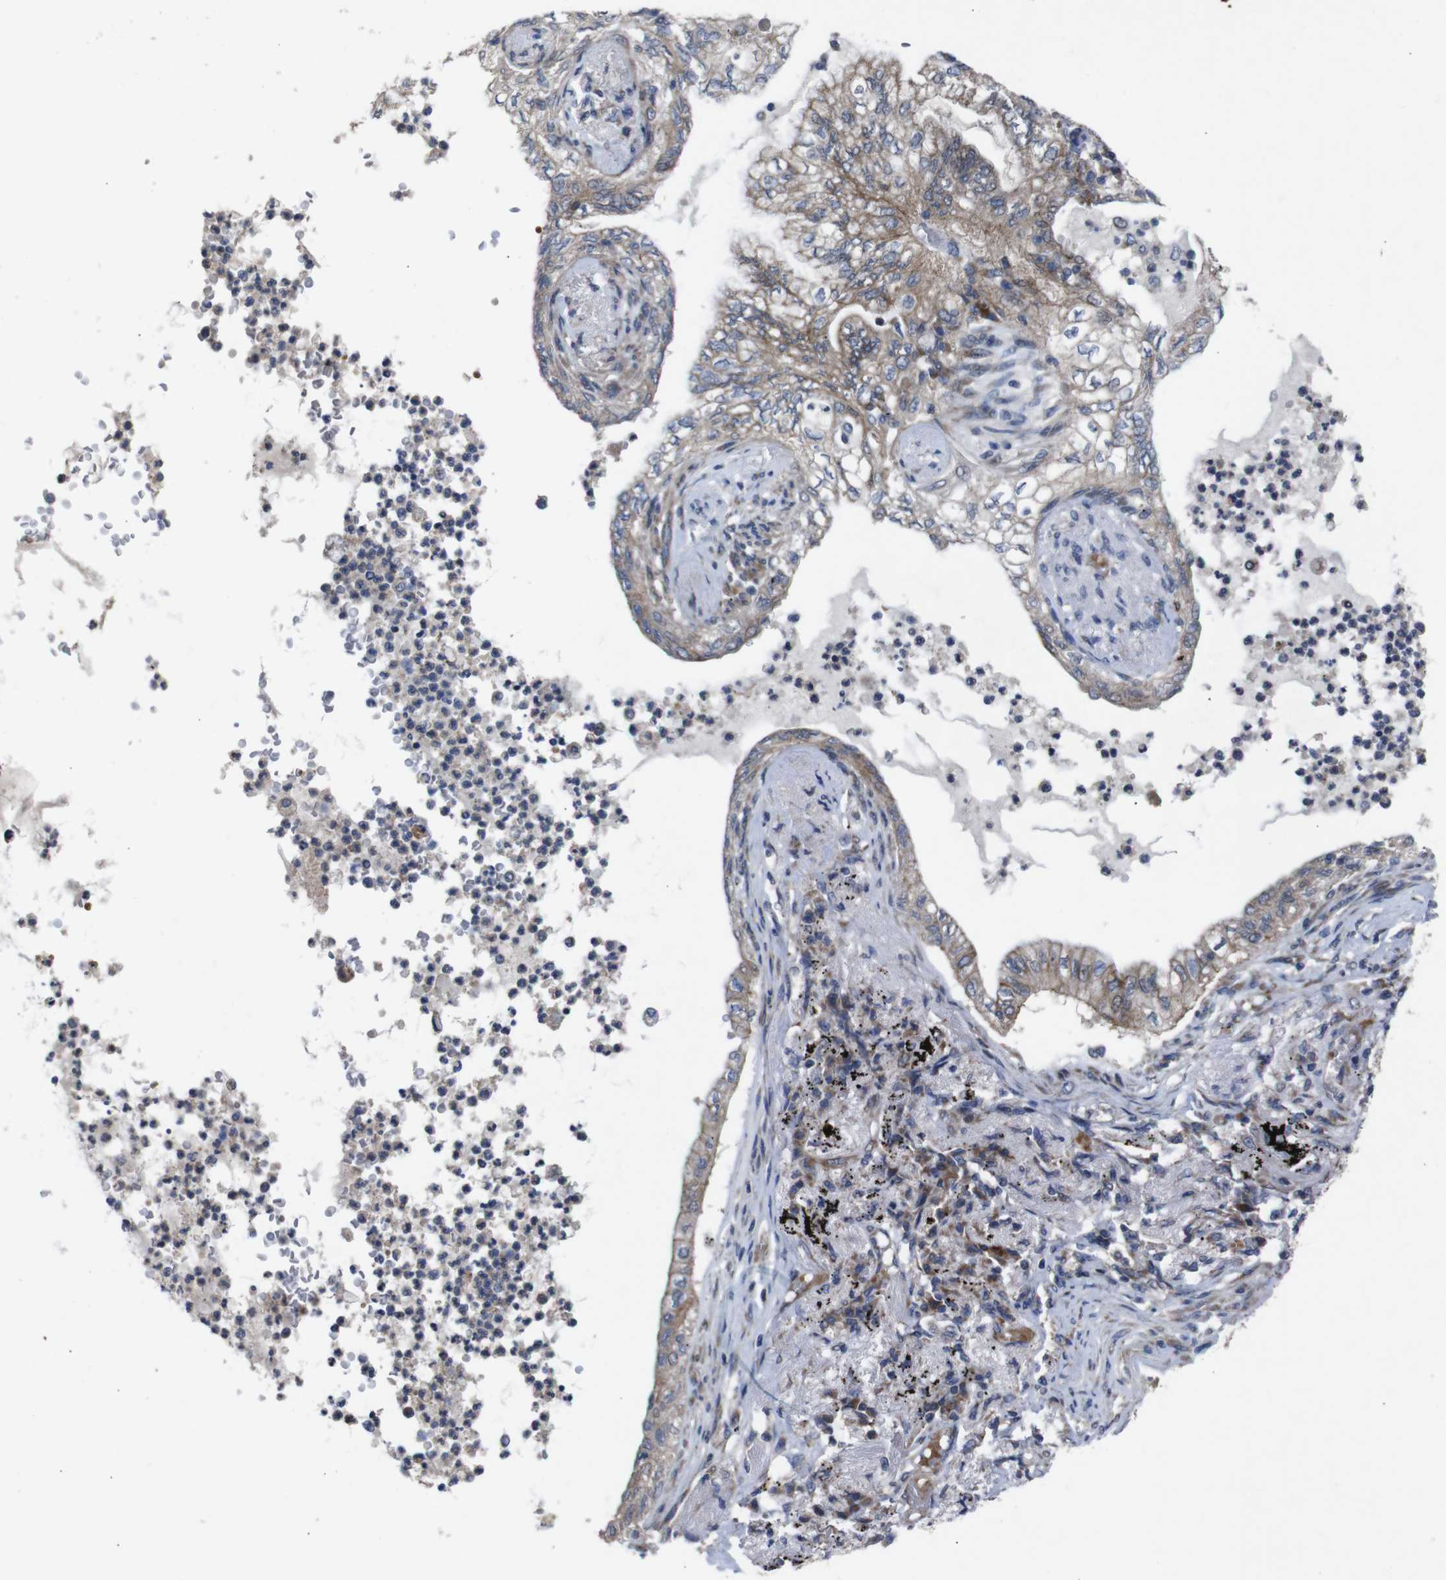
{"staining": {"intensity": "moderate", "quantity": "25%-75%", "location": "cytoplasmic/membranous"}, "tissue": "lung cancer", "cell_type": "Tumor cells", "image_type": "cancer", "snomed": [{"axis": "morphology", "description": "Normal tissue, NOS"}, {"axis": "morphology", "description": "Adenocarcinoma, NOS"}, {"axis": "topography", "description": "Bronchus"}, {"axis": "topography", "description": "Lung"}], "caption": "Immunohistochemical staining of lung cancer (adenocarcinoma) exhibits moderate cytoplasmic/membranous protein expression in about 25%-75% of tumor cells.", "gene": "CHST10", "patient": {"sex": "female", "age": 70}}